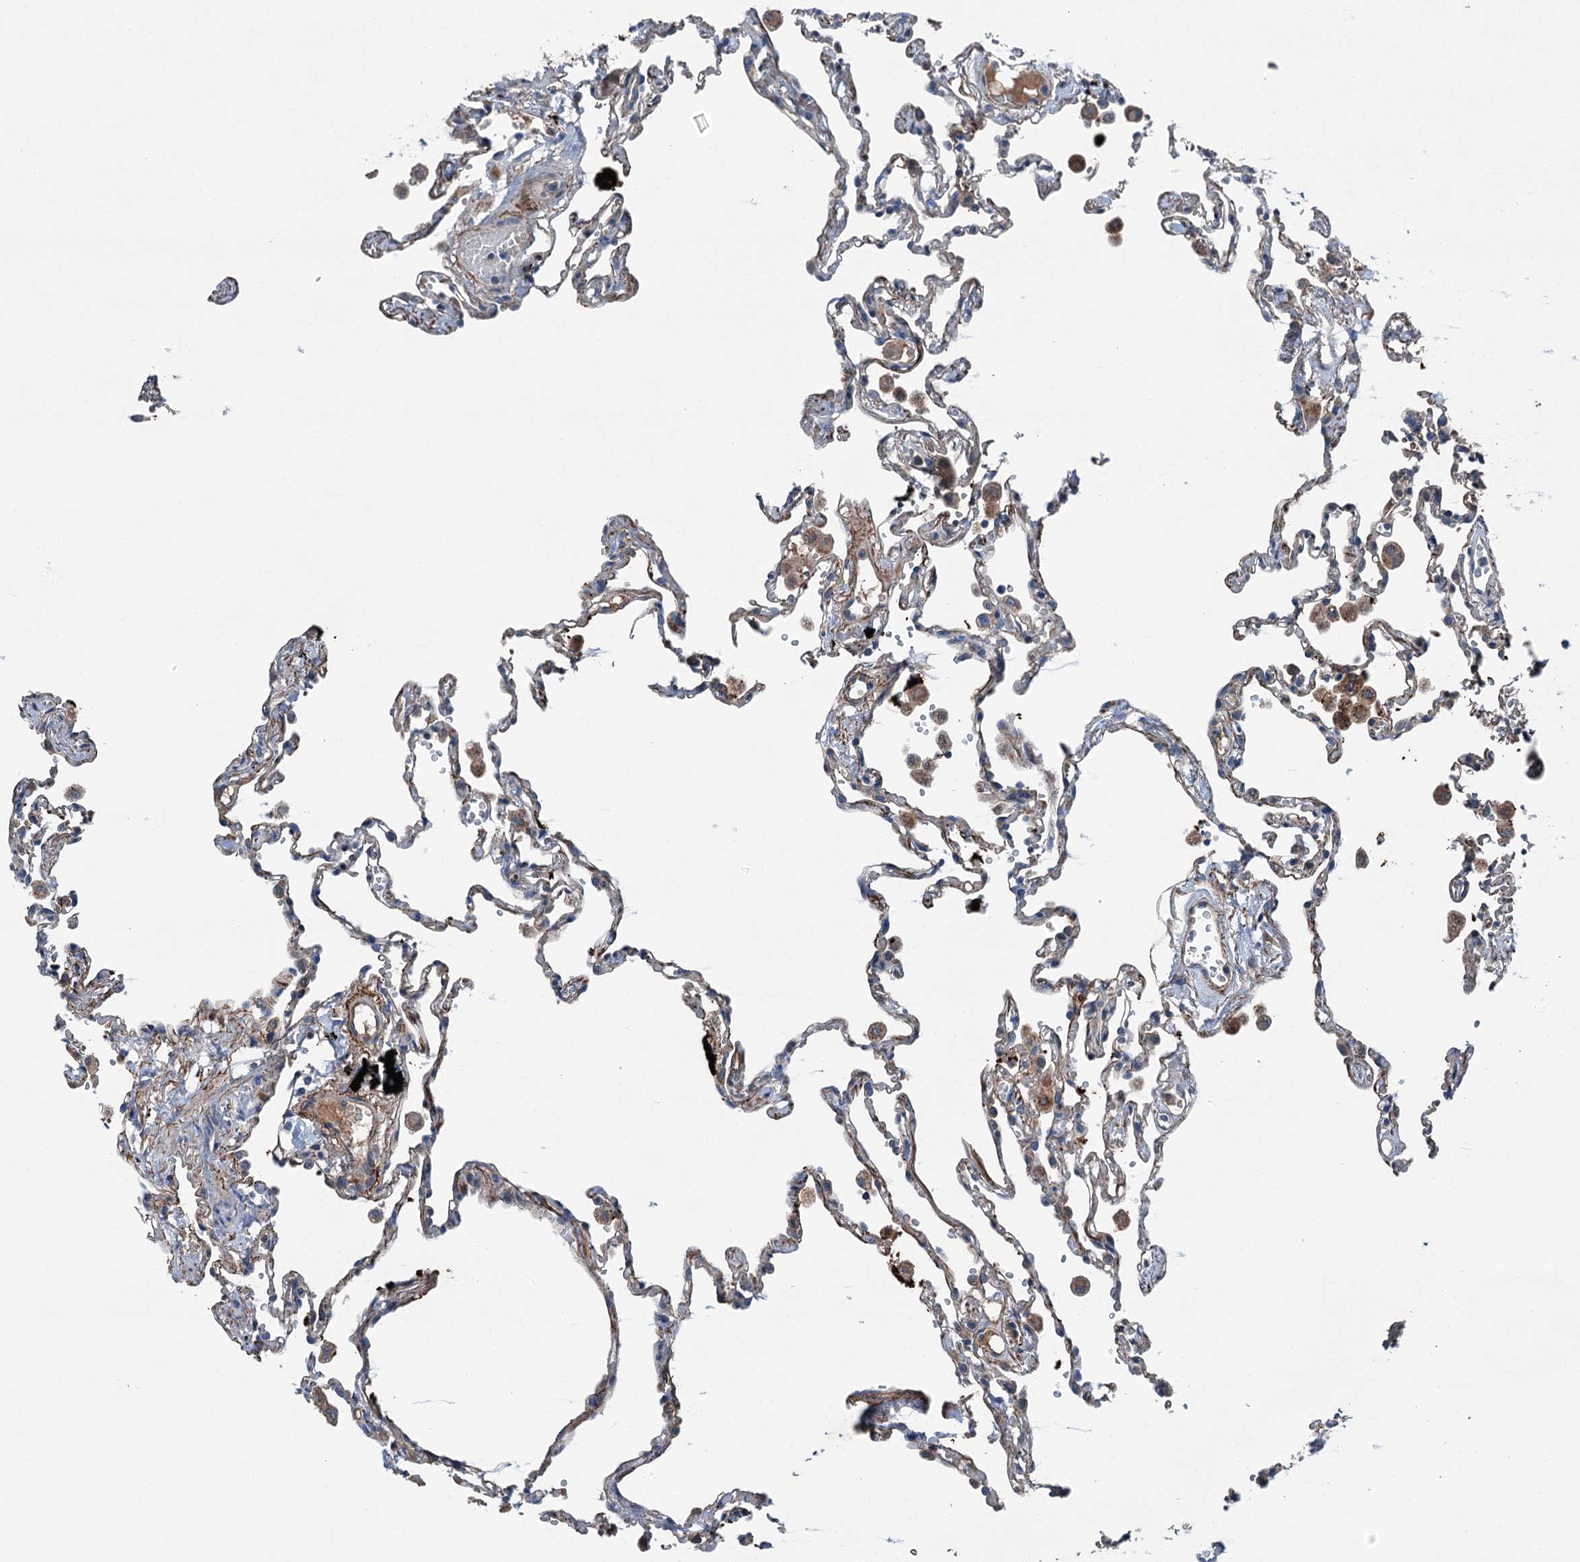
{"staining": {"intensity": "weak", "quantity": "<25%", "location": "cytoplasmic/membranous"}, "tissue": "lung", "cell_type": "Alveolar cells", "image_type": "normal", "snomed": [{"axis": "morphology", "description": "Normal tissue, NOS"}, {"axis": "topography", "description": "Lung"}], "caption": "Micrograph shows no protein staining in alveolar cells of unremarkable lung. (IHC, brightfield microscopy, high magnification).", "gene": "SLC2A10", "patient": {"sex": "female", "age": 67}}